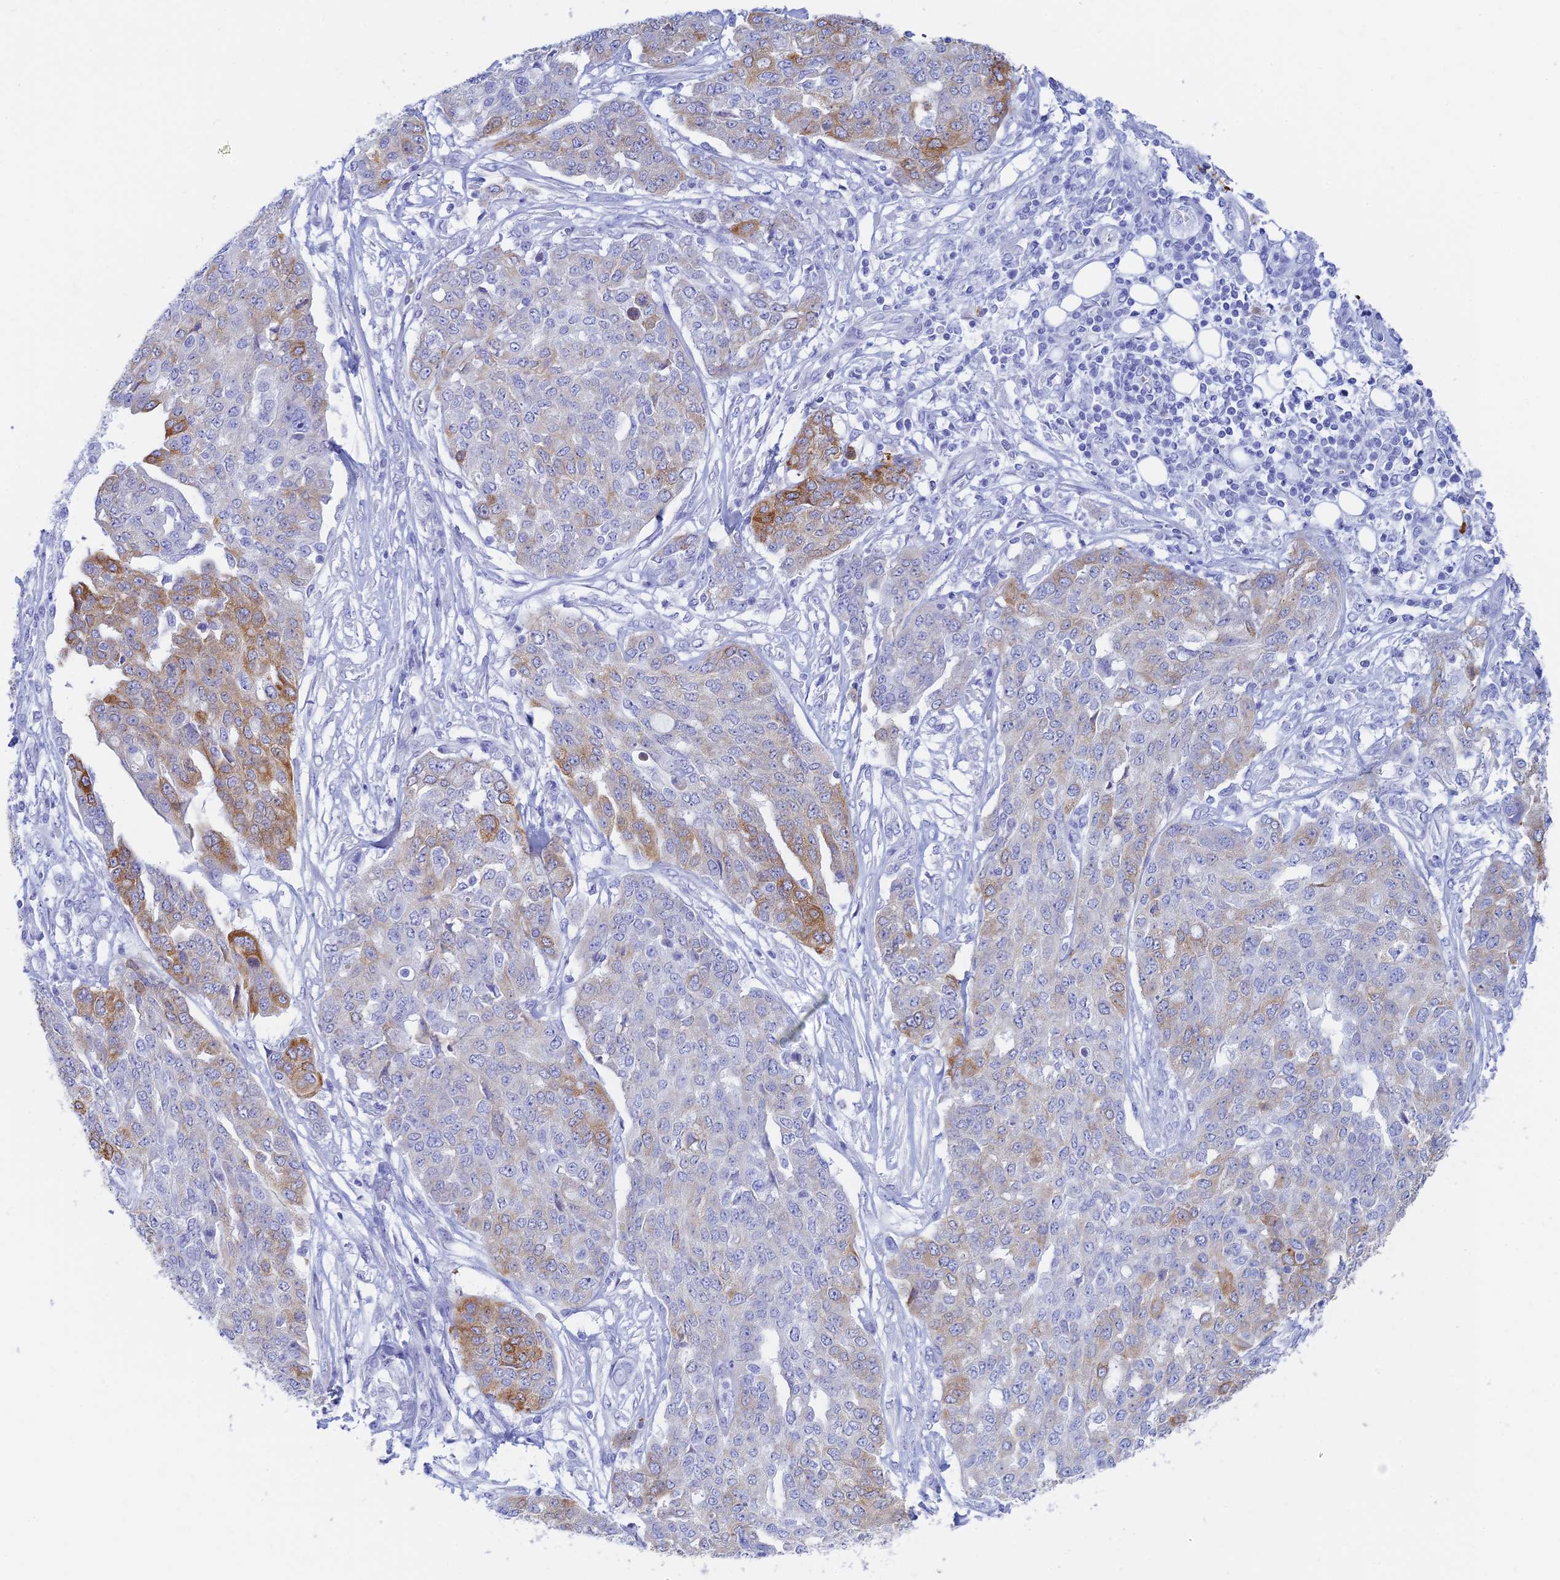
{"staining": {"intensity": "strong", "quantity": "<25%", "location": "cytoplasmic/membranous"}, "tissue": "ovarian cancer", "cell_type": "Tumor cells", "image_type": "cancer", "snomed": [{"axis": "morphology", "description": "Cystadenocarcinoma, serous, NOS"}, {"axis": "topography", "description": "Soft tissue"}, {"axis": "topography", "description": "Ovary"}], "caption": "Immunohistochemistry image of neoplastic tissue: human ovarian cancer (serous cystadenocarcinoma) stained using immunohistochemistry (IHC) demonstrates medium levels of strong protein expression localized specifically in the cytoplasmic/membranous of tumor cells, appearing as a cytoplasmic/membranous brown color.", "gene": "CEP152", "patient": {"sex": "female", "age": 57}}